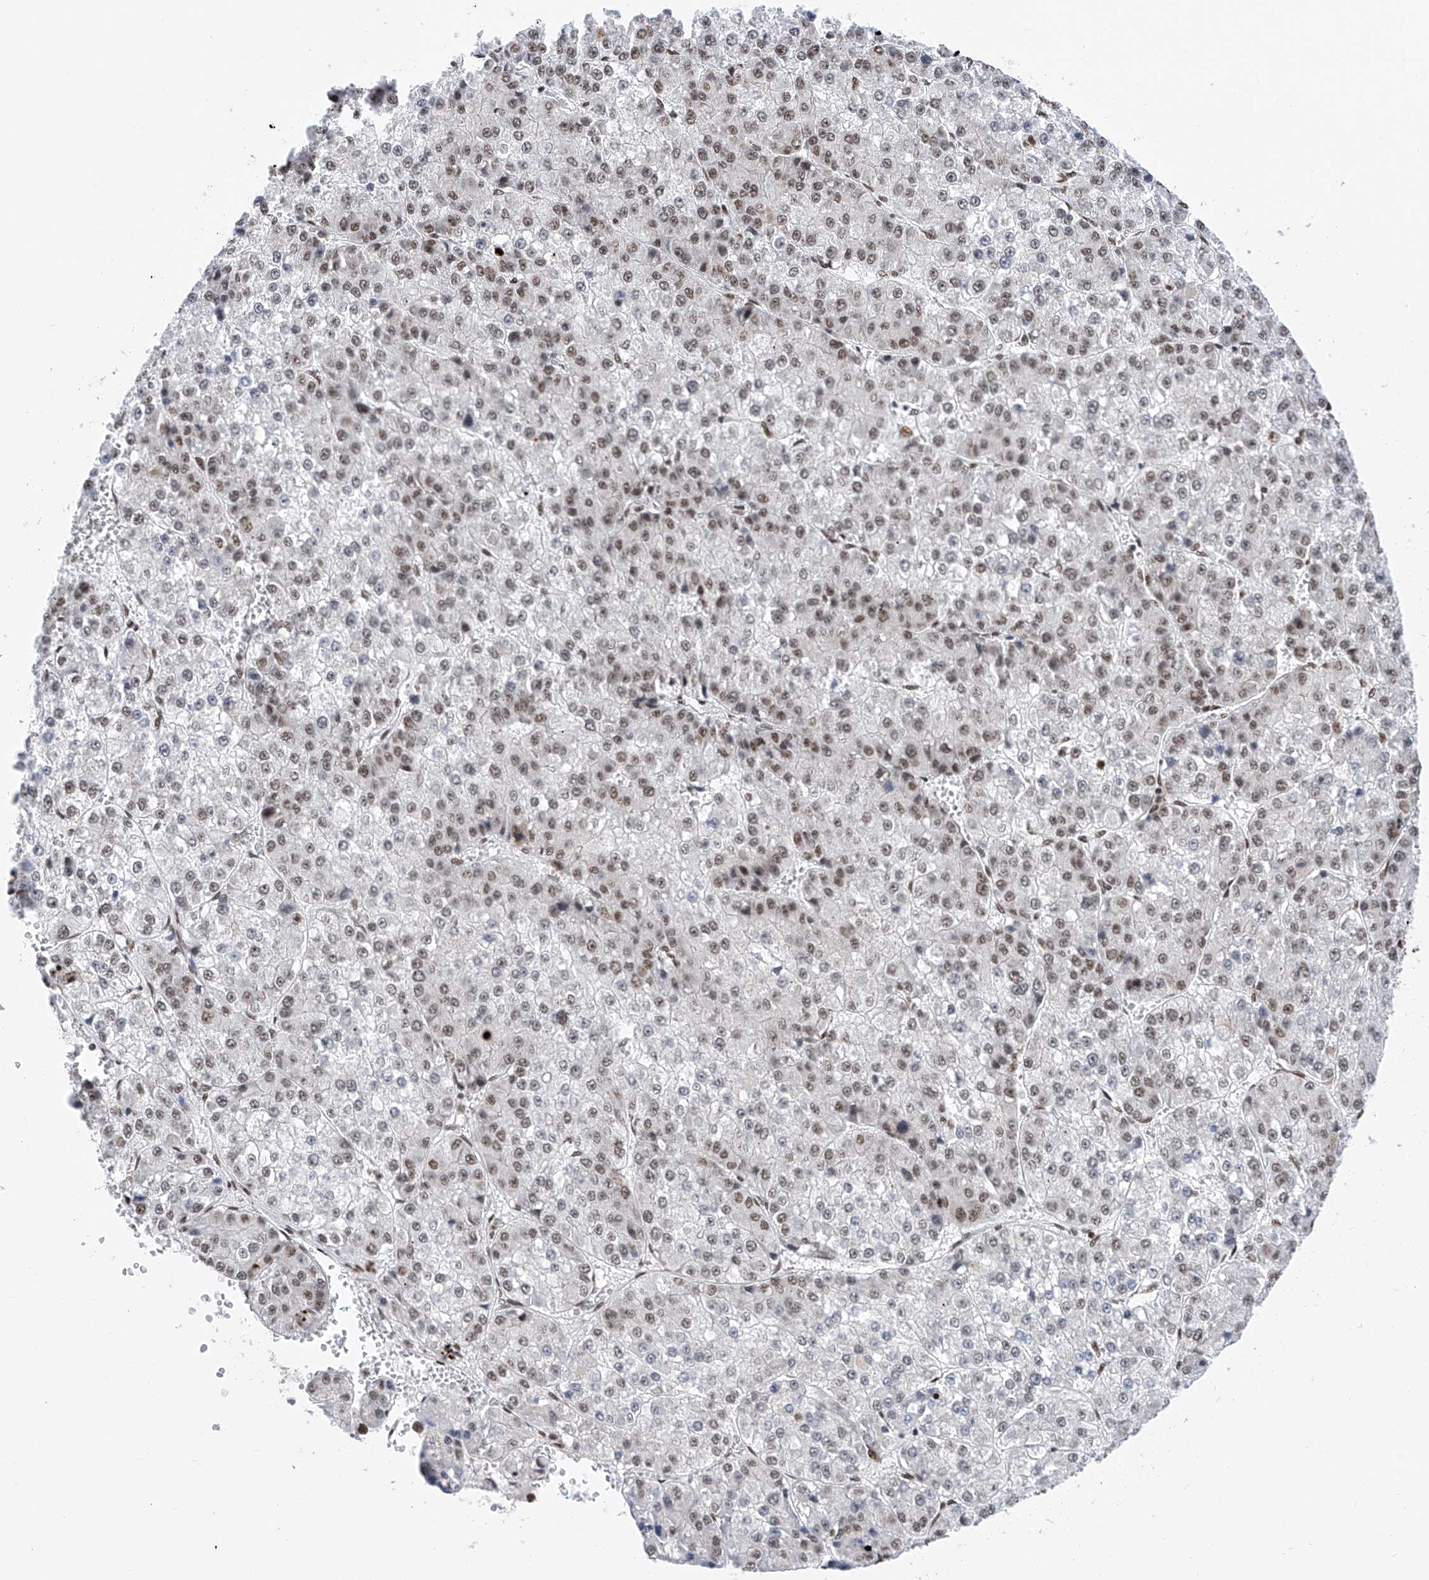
{"staining": {"intensity": "weak", "quantity": "25%-75%", "location": "nuclear"}, "tissue": "liver cancer", "cell_type": "Tumor cells", "image_type": "cancer", "snomed": [{"axis": "morphology", "description": "Carcinoma, Hepatocellular, NOS"}, {"axis": "topography", "description": "Liver"}], "caption": "Immunohistochemical staining of liver cancer (hepatocellular carcinoma) displays weak nuclear protein positivity in about 25%-75% of tumor cells. (IHC, brightfield microscopy, high magnification).", "gene": "SRSF6", "patient": {"sex": "female", "age": 73}}